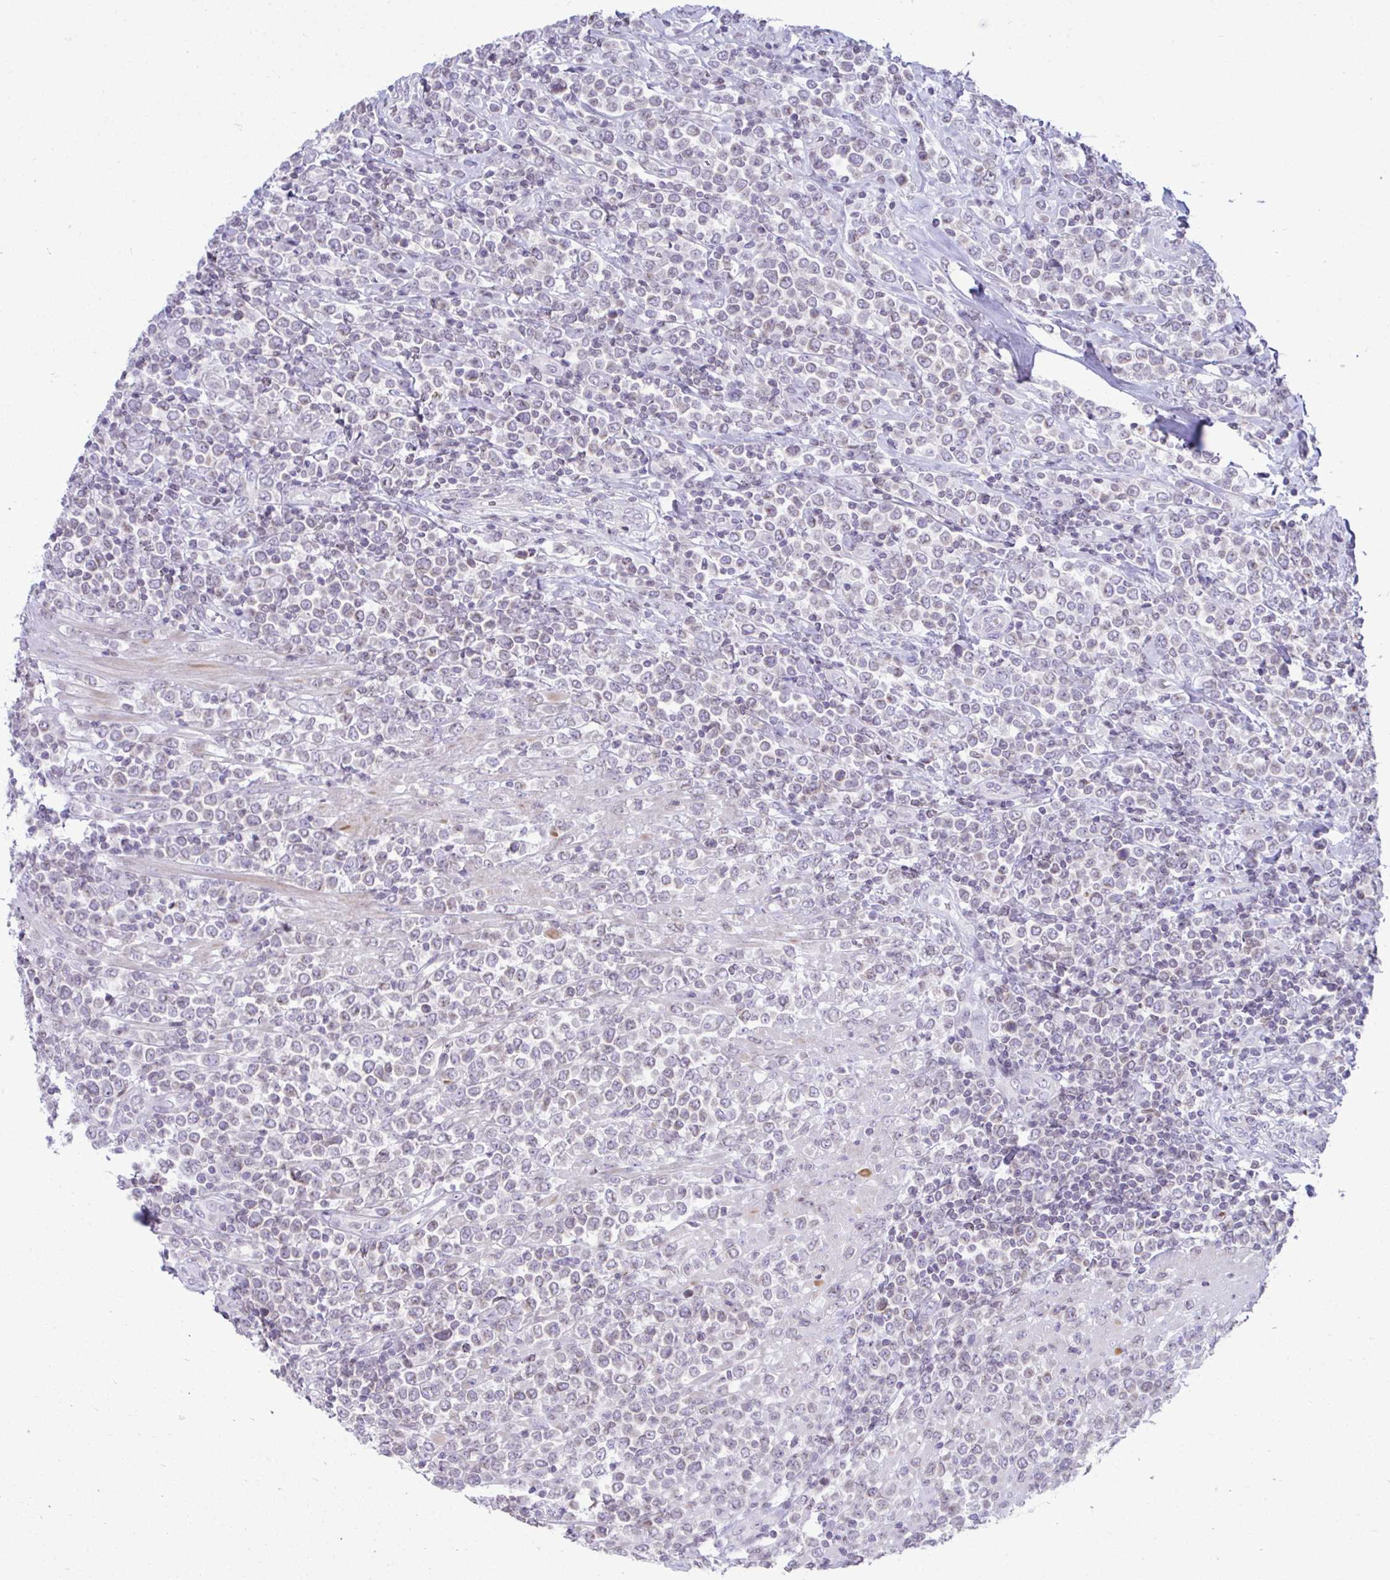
{"staining": {"intensity": "negative", "quantity": "none", "location": "none"}, "tissue": "lymphoma", "cell_type": "Tumor cells", "image_type": "cancer", "snomed": [{"axis": "morphology", "description": "Malignant lymphoma, non-Hodgkin's type, High grade"}, {"axis": "topography", "description": "Soft tissue"}], "caption": "Photomicrograph shows no significant protein staining in tumor cells of malignant lymphoma, non-Hodgkin's type (high-grade).", "gene": "OR7A5", "patient": {"sex": "female", "age": 56}}